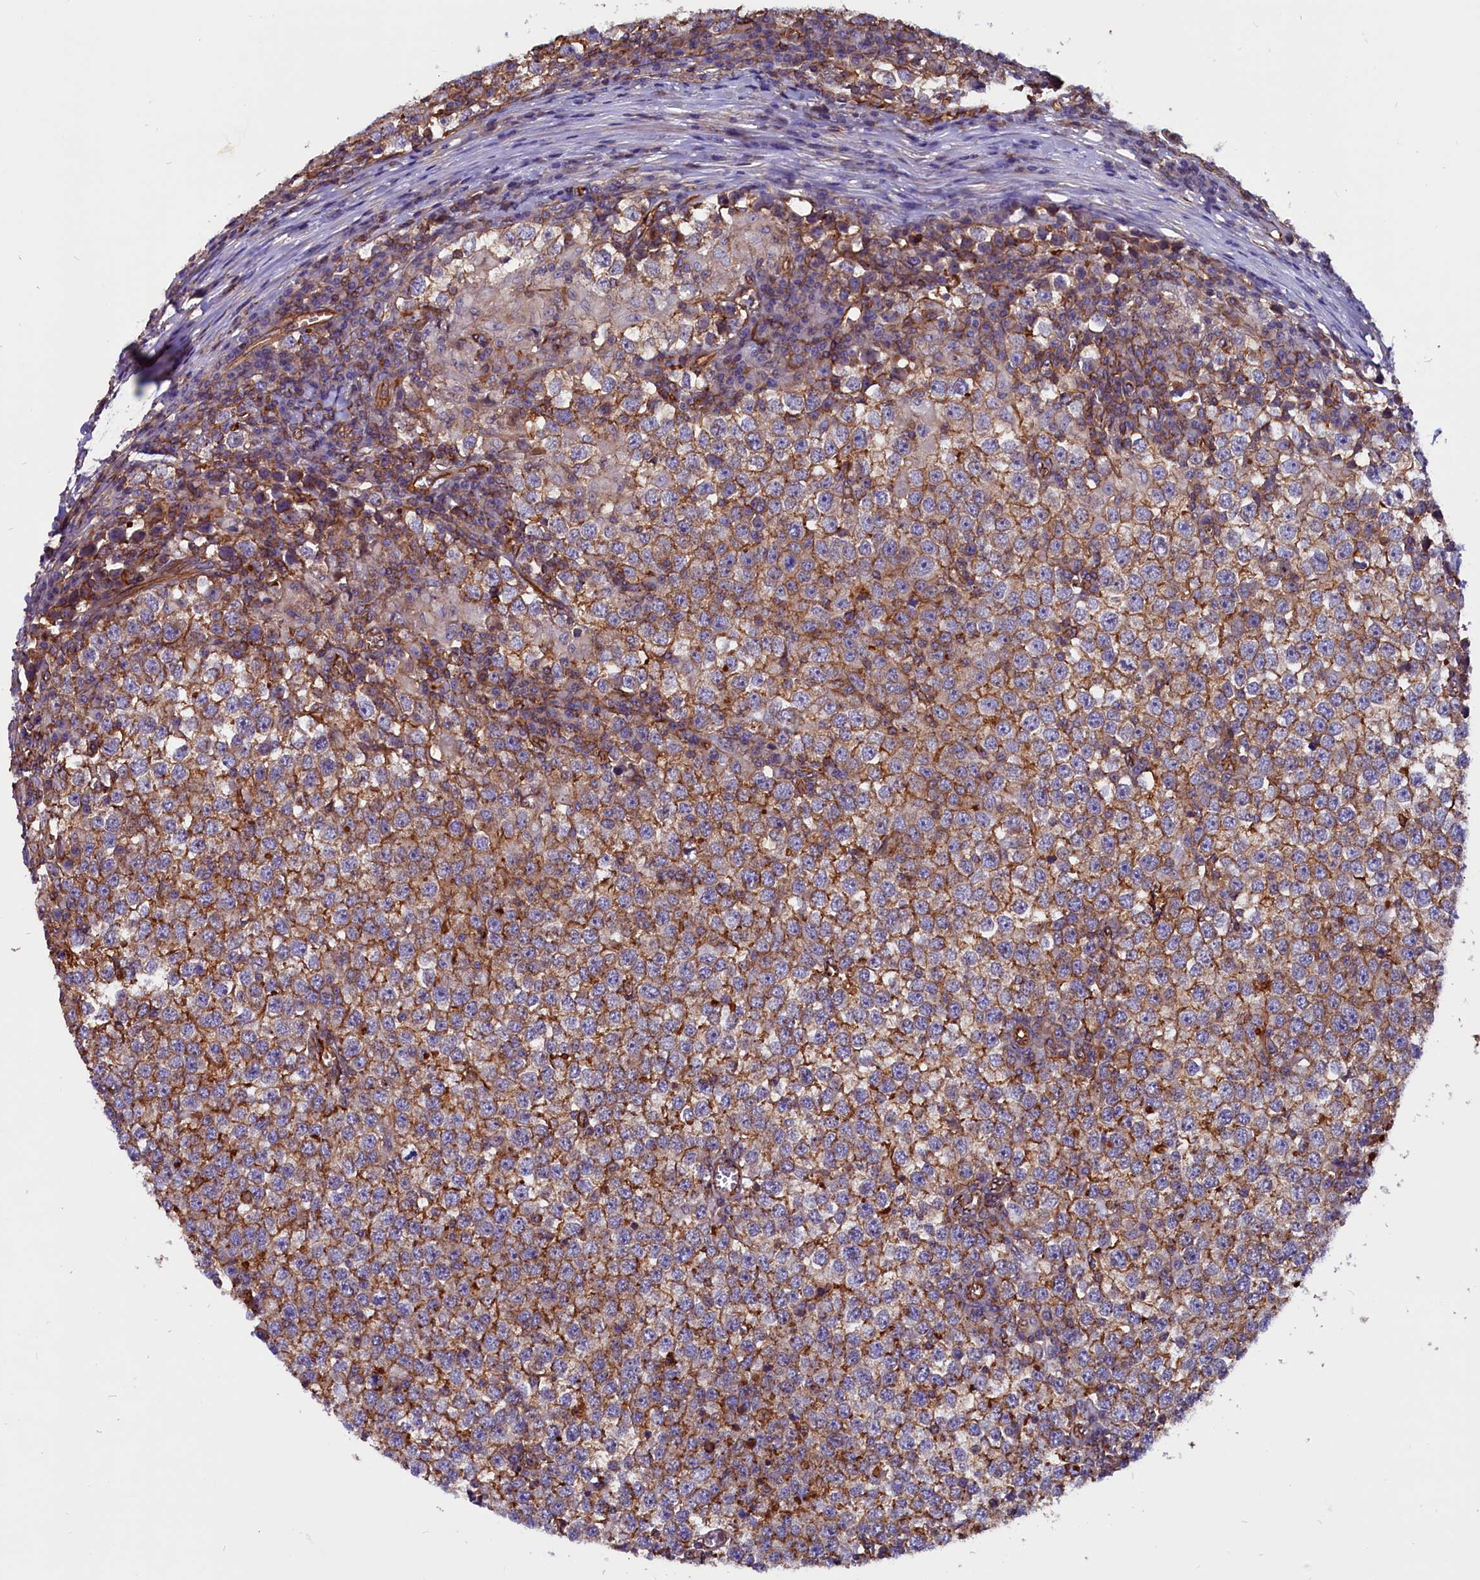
{"staining": {"intensity": "moderate", "quantity": ">75%", "location": "cytoplasmic/membranous"}, "tissue": "testis cancer", "cell_type": "Tumor cells", "image_type": "cancer", "snomed": [{"axis": "morphology", "description": "Seminoma, NOS"}, {"axis": "topography", "description": "Testis"}], "caption": "Brown immunohistochemical staining in human seminoma (testis) exhibits moderate cytoplasmic/membranous positivity in about >75% of tumor cells. The staining was performed using DAB, with brown indicating positive protein expression. Nuclei are stained blue with hematoxylin.", "gene": "ZNF749", "patient": {"sex": "male", "age": 65}}